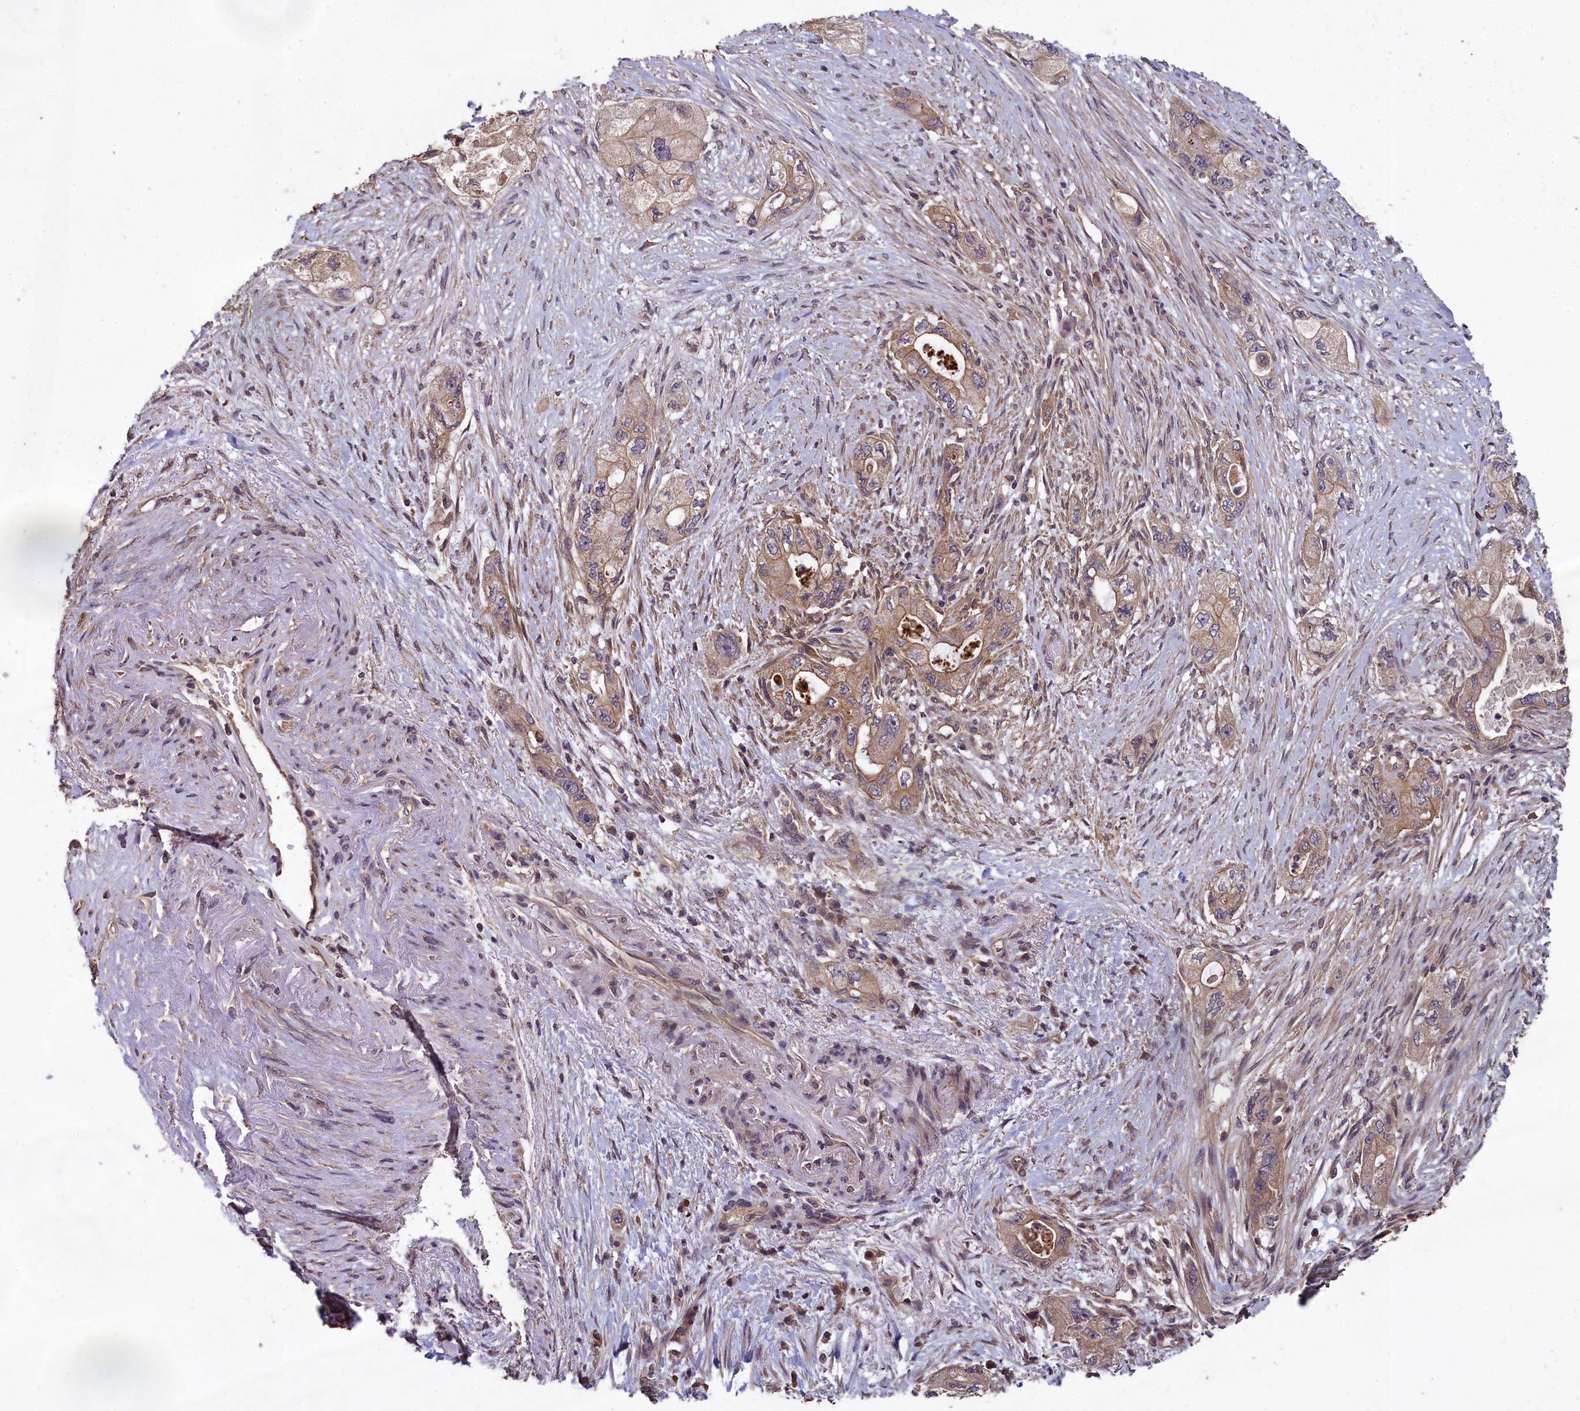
{"staining": {"intensity": "moderate", "quantity": ">75%", "location": "cytoplasmic/membranous"}, "tissue": "pancreatic cancer", "cell_type": "Tumor cells", "image_type": "cancer", "snomed": [{"axis": "morphology", "description": "Adenocarcinoma, NOS"}, {"axis": "topography", "description": "Pancreas"}], "caption": "Immunohistochemistry (IHC) histopathology image of neoplastic tissue: human adenocarcinoma (pancreatic) stained using IHC exhibits medium levels of moderate protein expression localized specifically in the cytoplasmic/membranous of tumor cells, appearing as a cytoplasmic/membranous brown color.", "gene": "CHD9", "patient": {"sex": "female", "age": 73}}